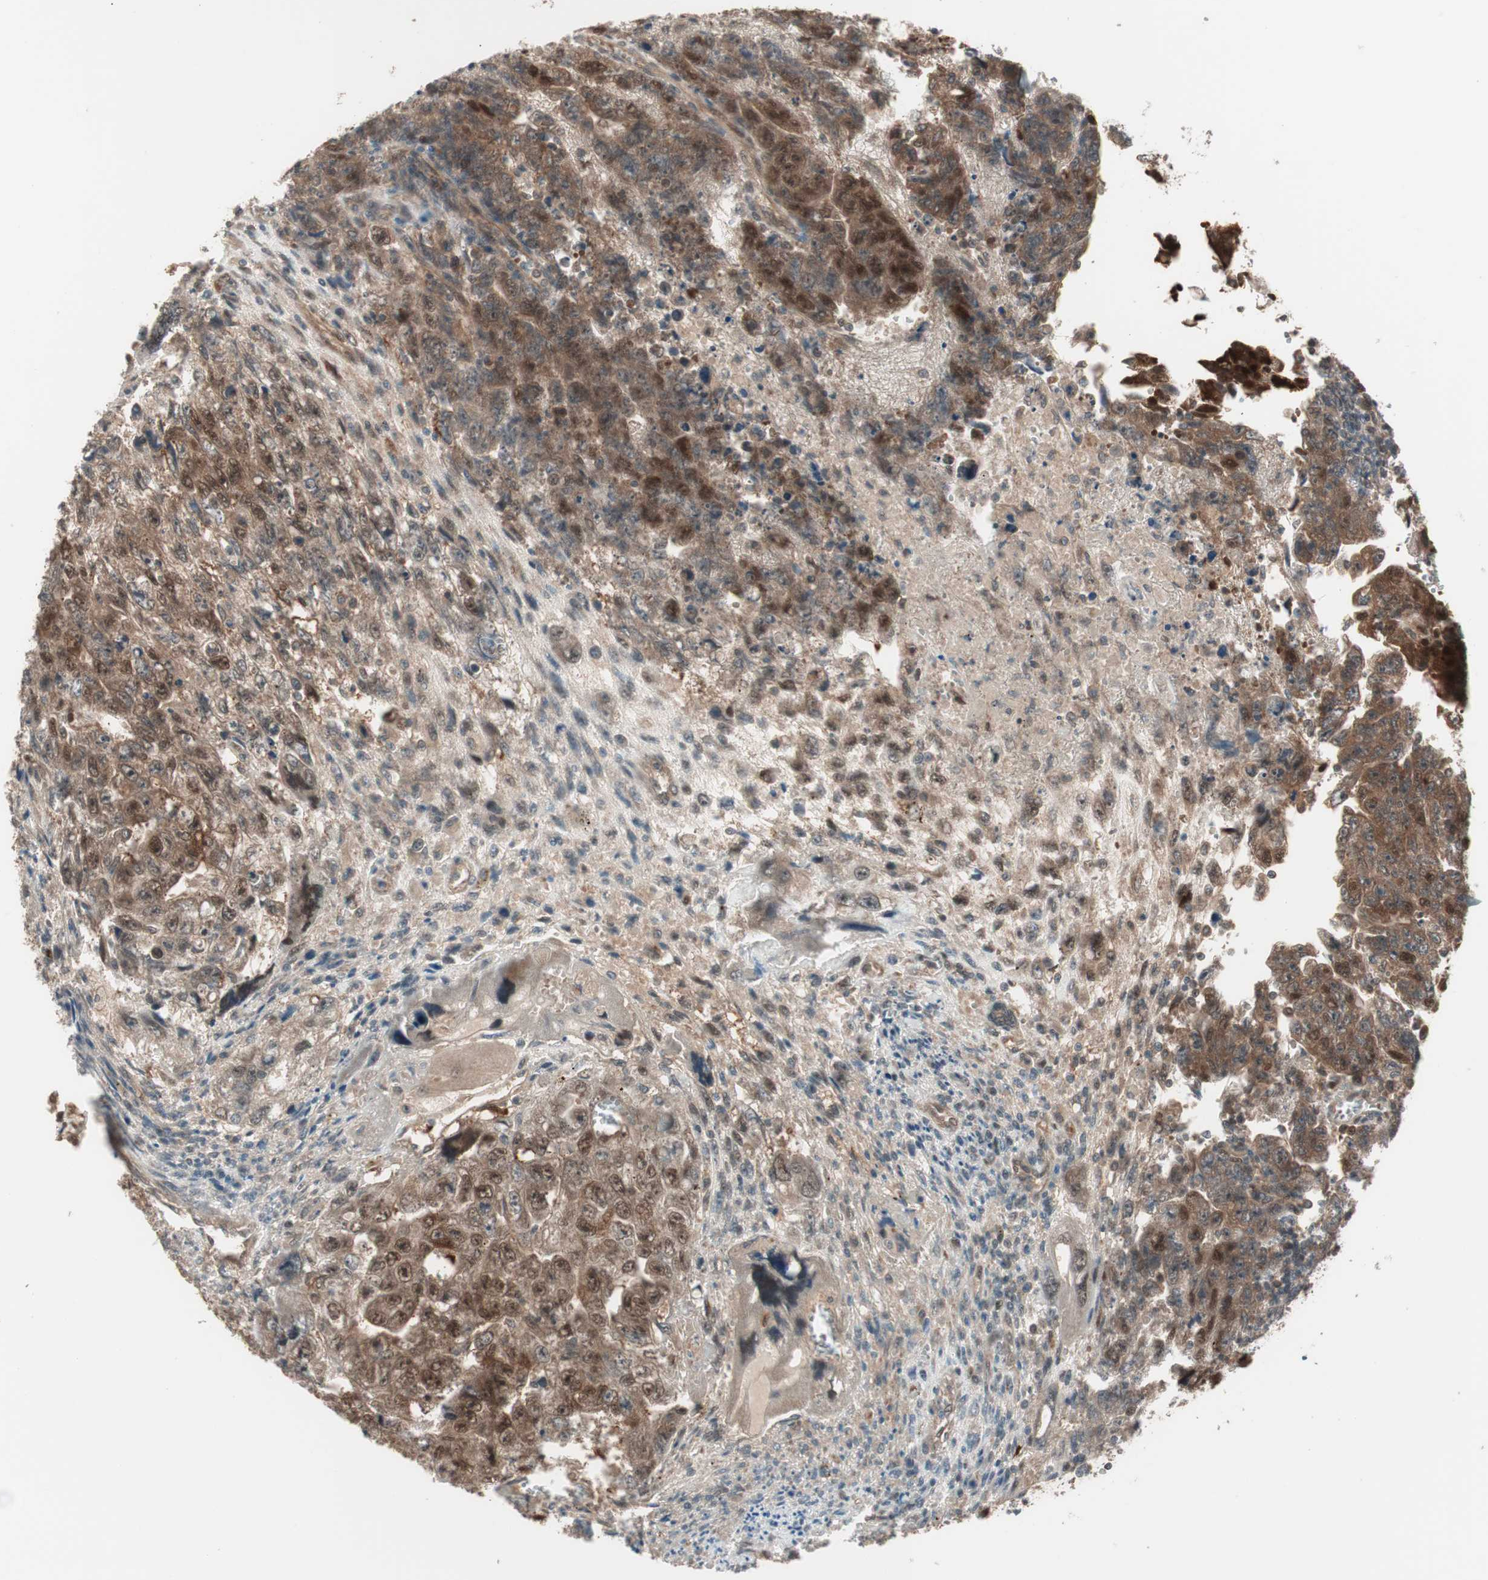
{"staining": {"intensity": "strong", "quantity": ">75%", "location": "cytoplasmic/membranous,nuclear"}, "tissue": "testis cancer", "cell_type": "Tumor cells", "image_type": "cancer", "snomed": [{"axis": "morphology", "description": "Carcinoma, Embryonal, NOS"}, {"axis": "topography", "description": "Testis"}], "caption": "DAB (3,3'-diaminobenzidine) immunohistochemical staining of human embryonal carcinoma (testis) shows strong cytoplasmic/membranous and nuclear protein positivity in about >75% of tumor cells. Immunohistochemistry stains the protein of interest in brown and the nuclei are stained blue.", "gene": "PRKG2", "patient": {"sex": "male", "age": 28}}